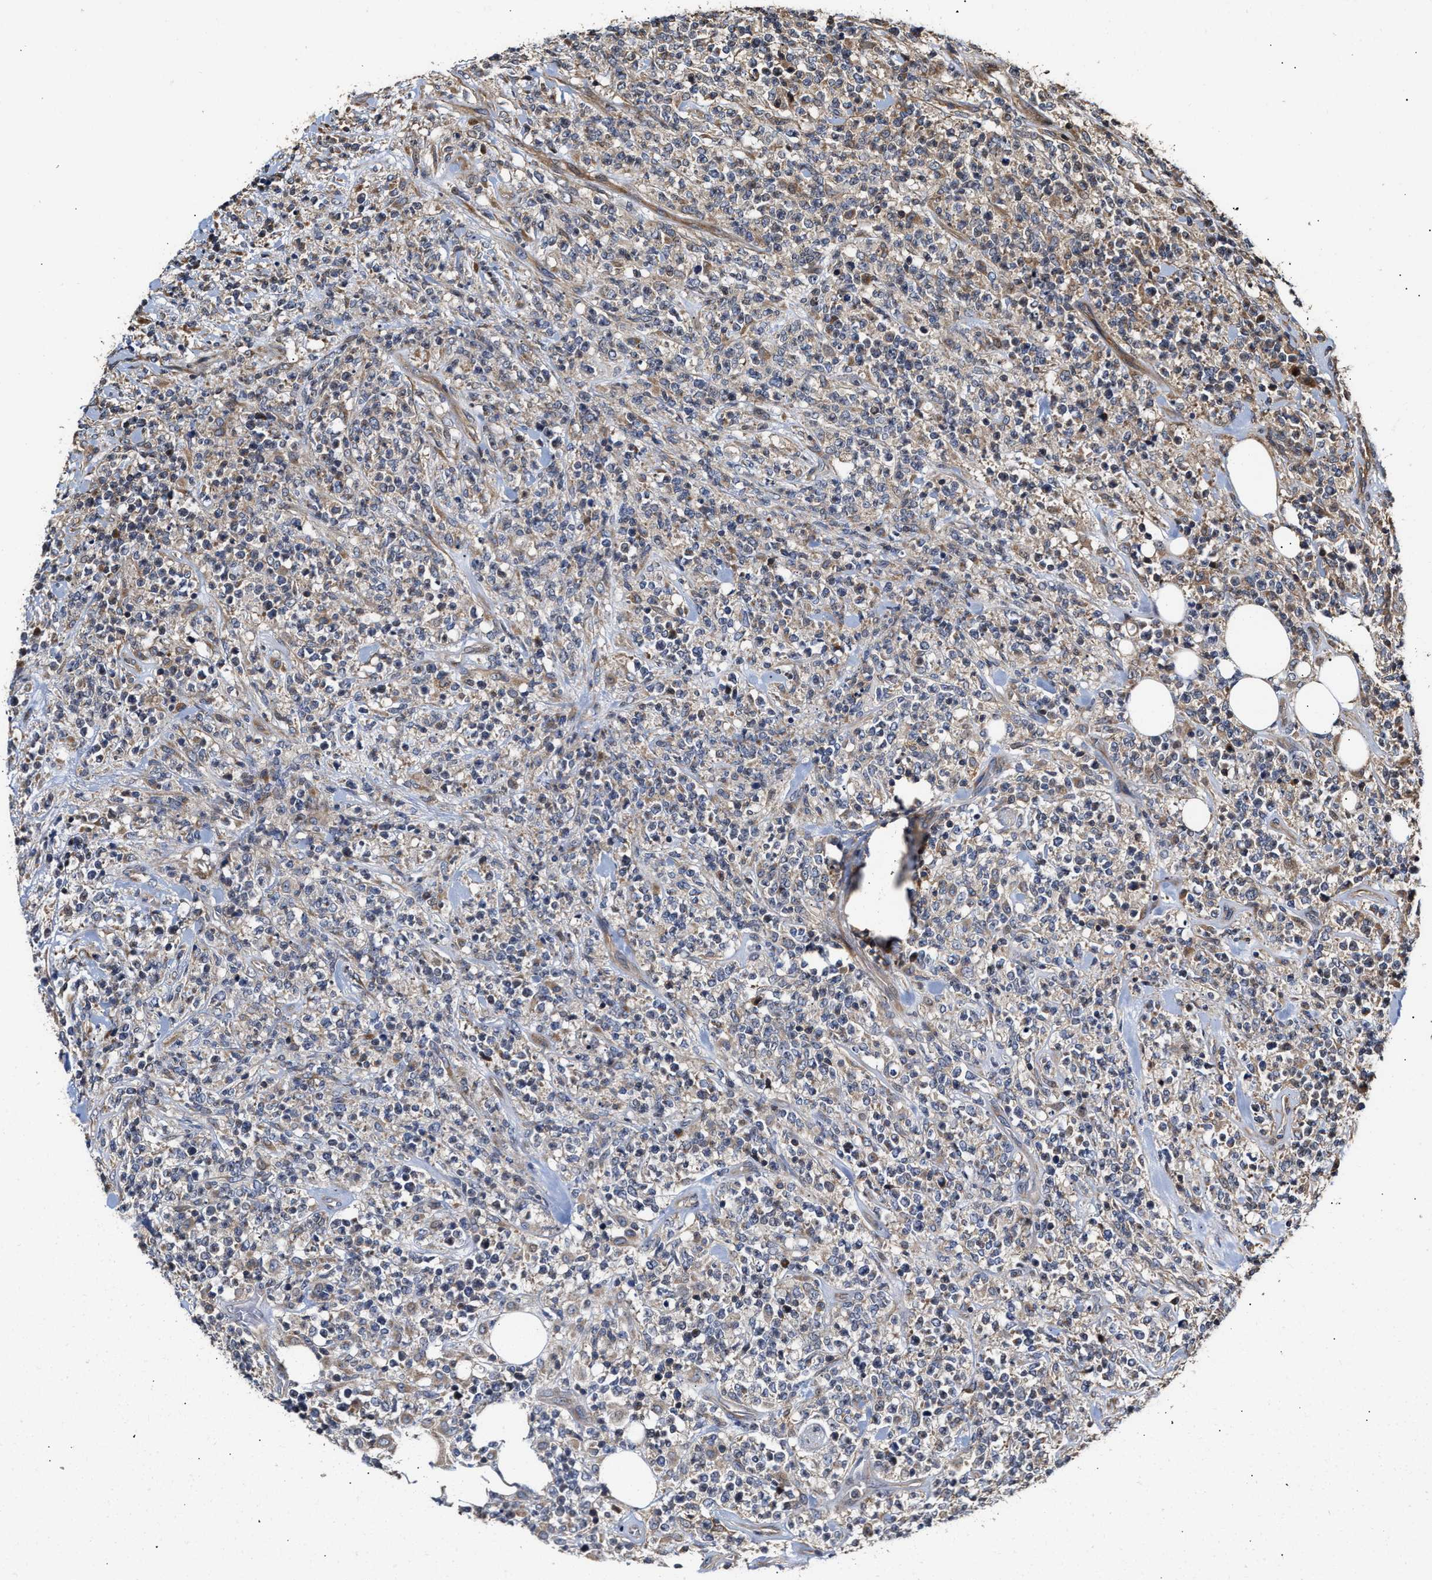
{"staining": {"intensity": "weak", "quantity": "<25%", "location": "cytoplasmic/membranous"}, "tissue": "lymphoma", "cell_type": "Tumor cells", "image_type": "cancer", "snomed": [{"axis": "morphology", "description": "Malignant lymphoma, non-Hodgkin's type, High grade"}, {"axis": "topography", "description": "Soft tissue"}], "caption": "Tumor cells show no significant expression in lymphoma.", "gene": "CLIP2", "patient": {"sex": "male", "age": 18}}